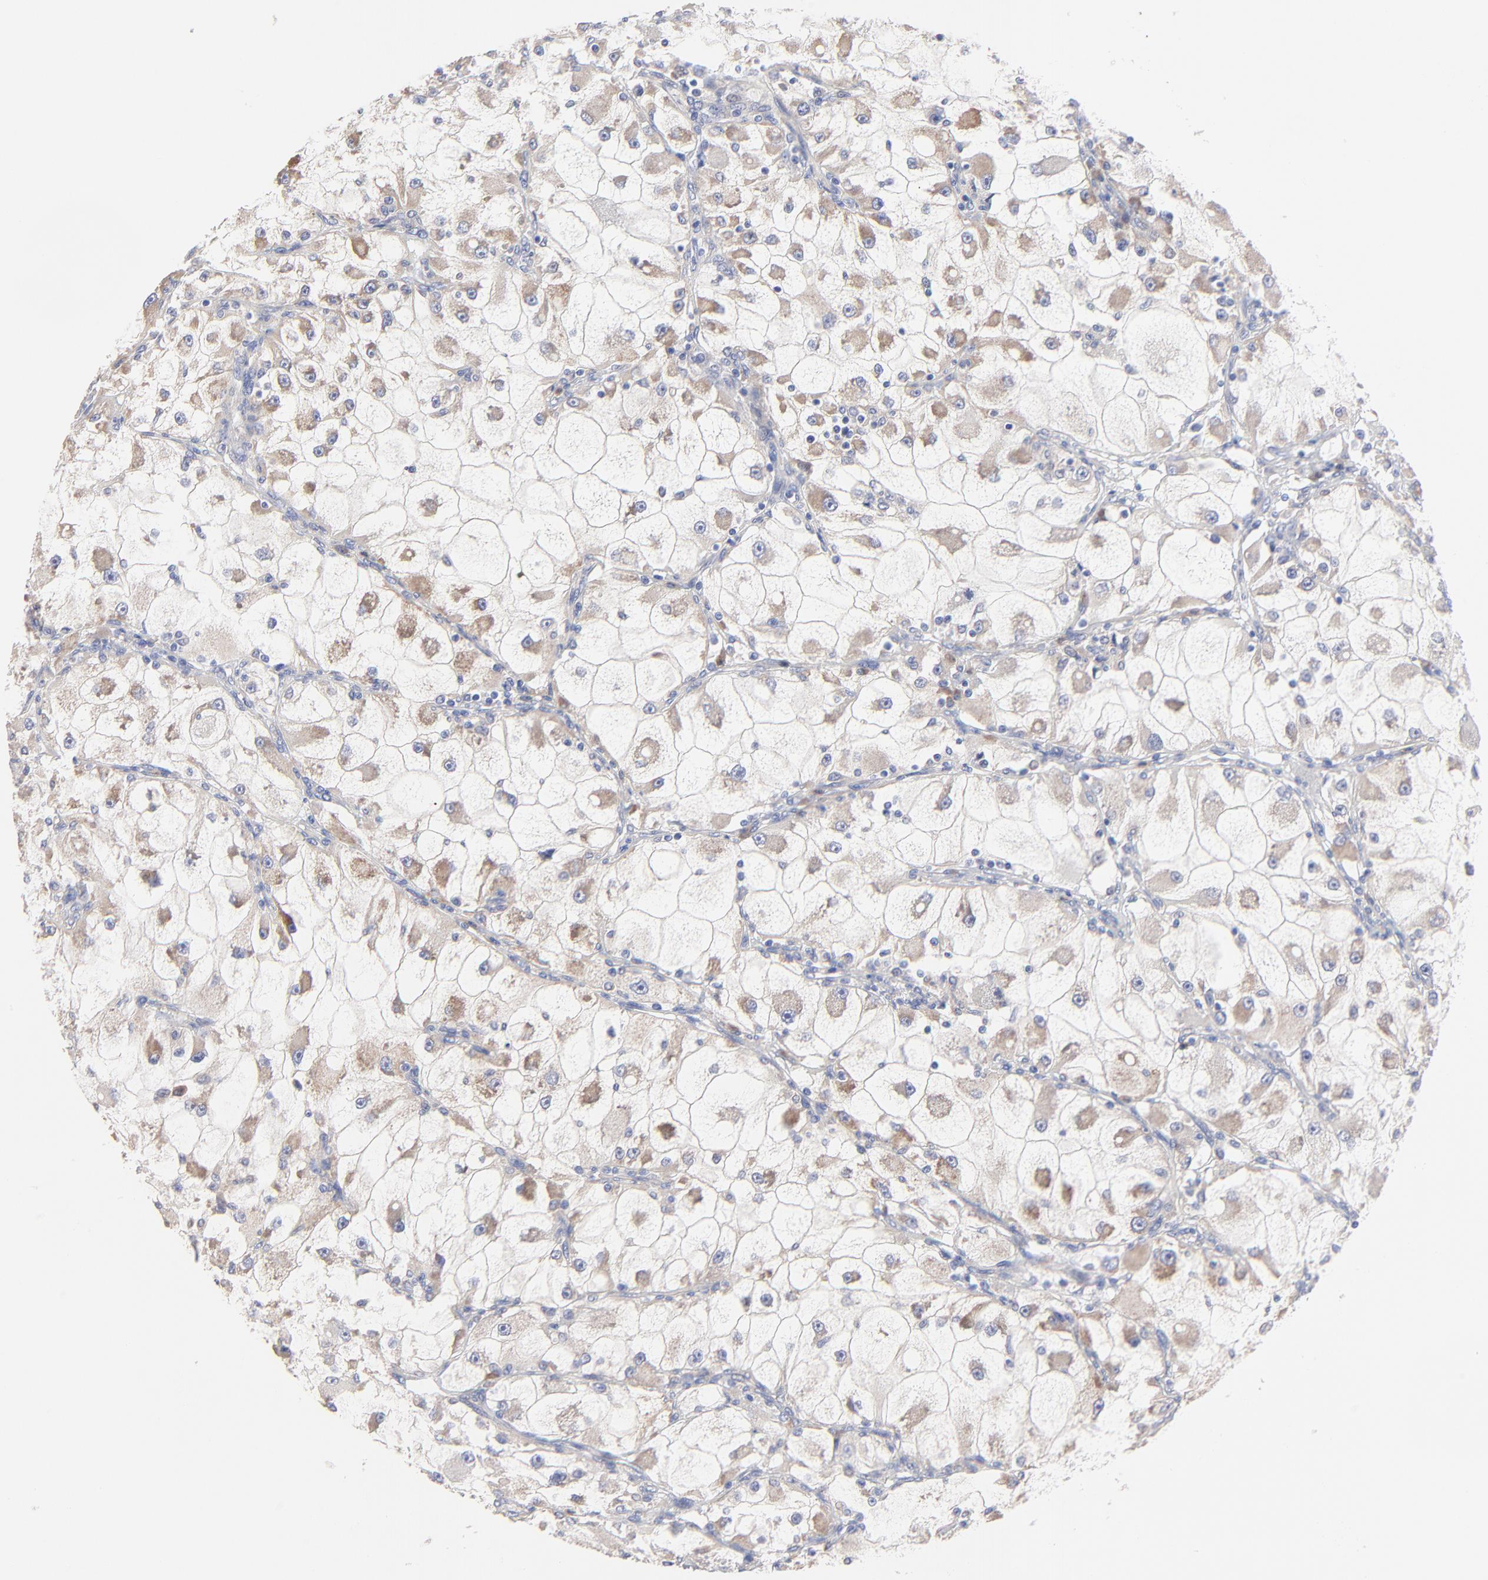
{"staining": {"intensity": "weak", "quantity": ">75%", "location": "cytoplasmic/membranous"}, "tissue": "renal cancer", "cell_type": "Tumor cells", "image_type": "cancer", "snomed": [{"axis": "morphology", "description": "Adenocarcinoma, NOS"}, {"axis": "topography", "description": "Kidney"}], "caption": "Protein expression analysis of renal adenocarcinoma demonstrates weak cytoplasmic/membranous expression in about >75% of tumor cells. Using DAB (brown) and hematoxylin (blue) stains, captured at high magnification using brightfield microscopy.", "gene": "PPFIBP2", "patient": {"sex": "female", "age": 73}}